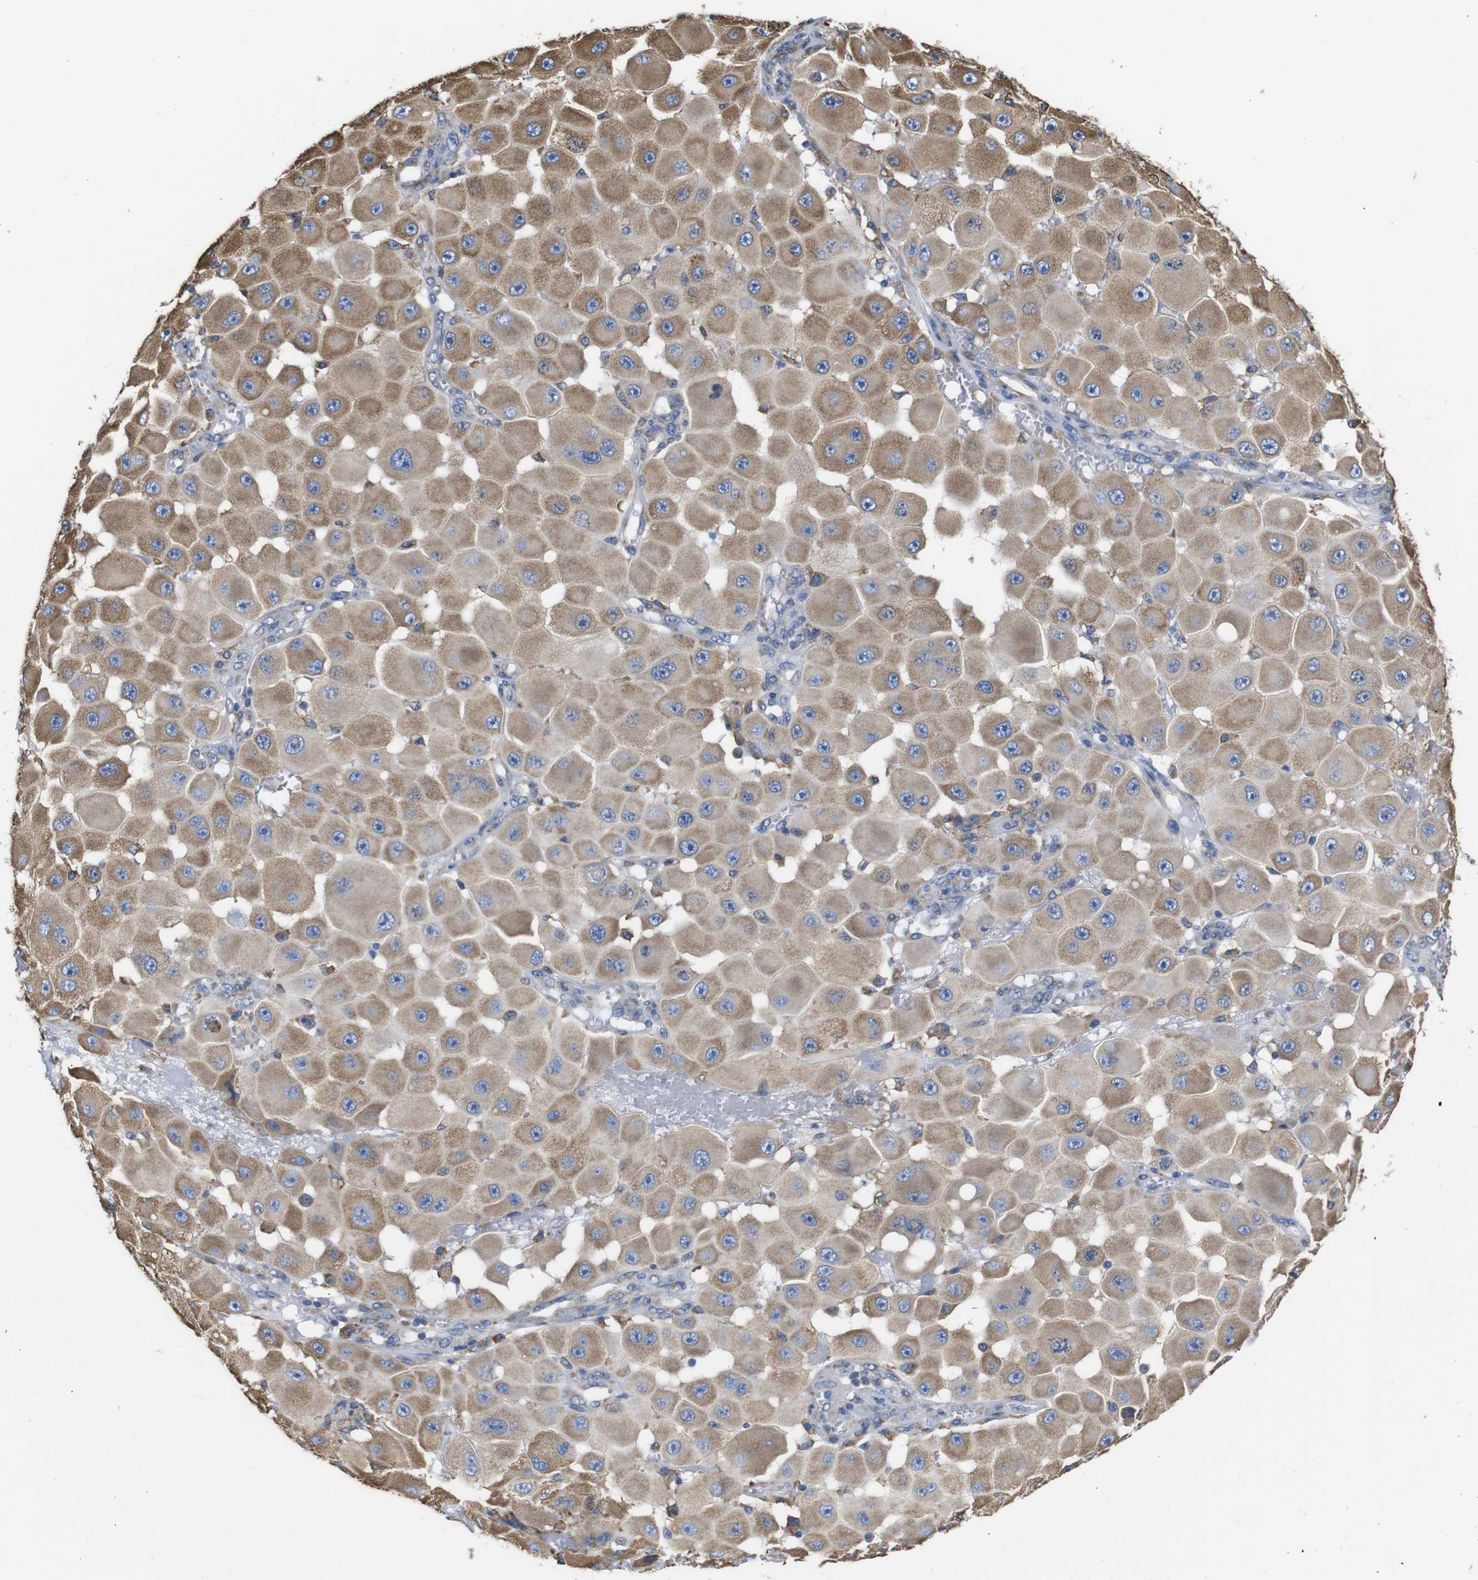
{"staining": {"intensity": "moderate", "quantity": ">75%", "location": "cytoplasmic/membranous"}, "tissue": "melanoma", "cell_type": "Tumor cells", "image_type": "cancer", "snomed": [{"axis": "morphology", "description": "Malignant melanoma, NOS"}, {"axis": "topography", "description": "Skin"}], "caption": "Malignant melanoma tissue demonstrates moderate cytoplasmic/membranous staining in approximately >75% of tumor cells", "gene": "PPIB", "patient": {"sex": "female", "age": 81}}